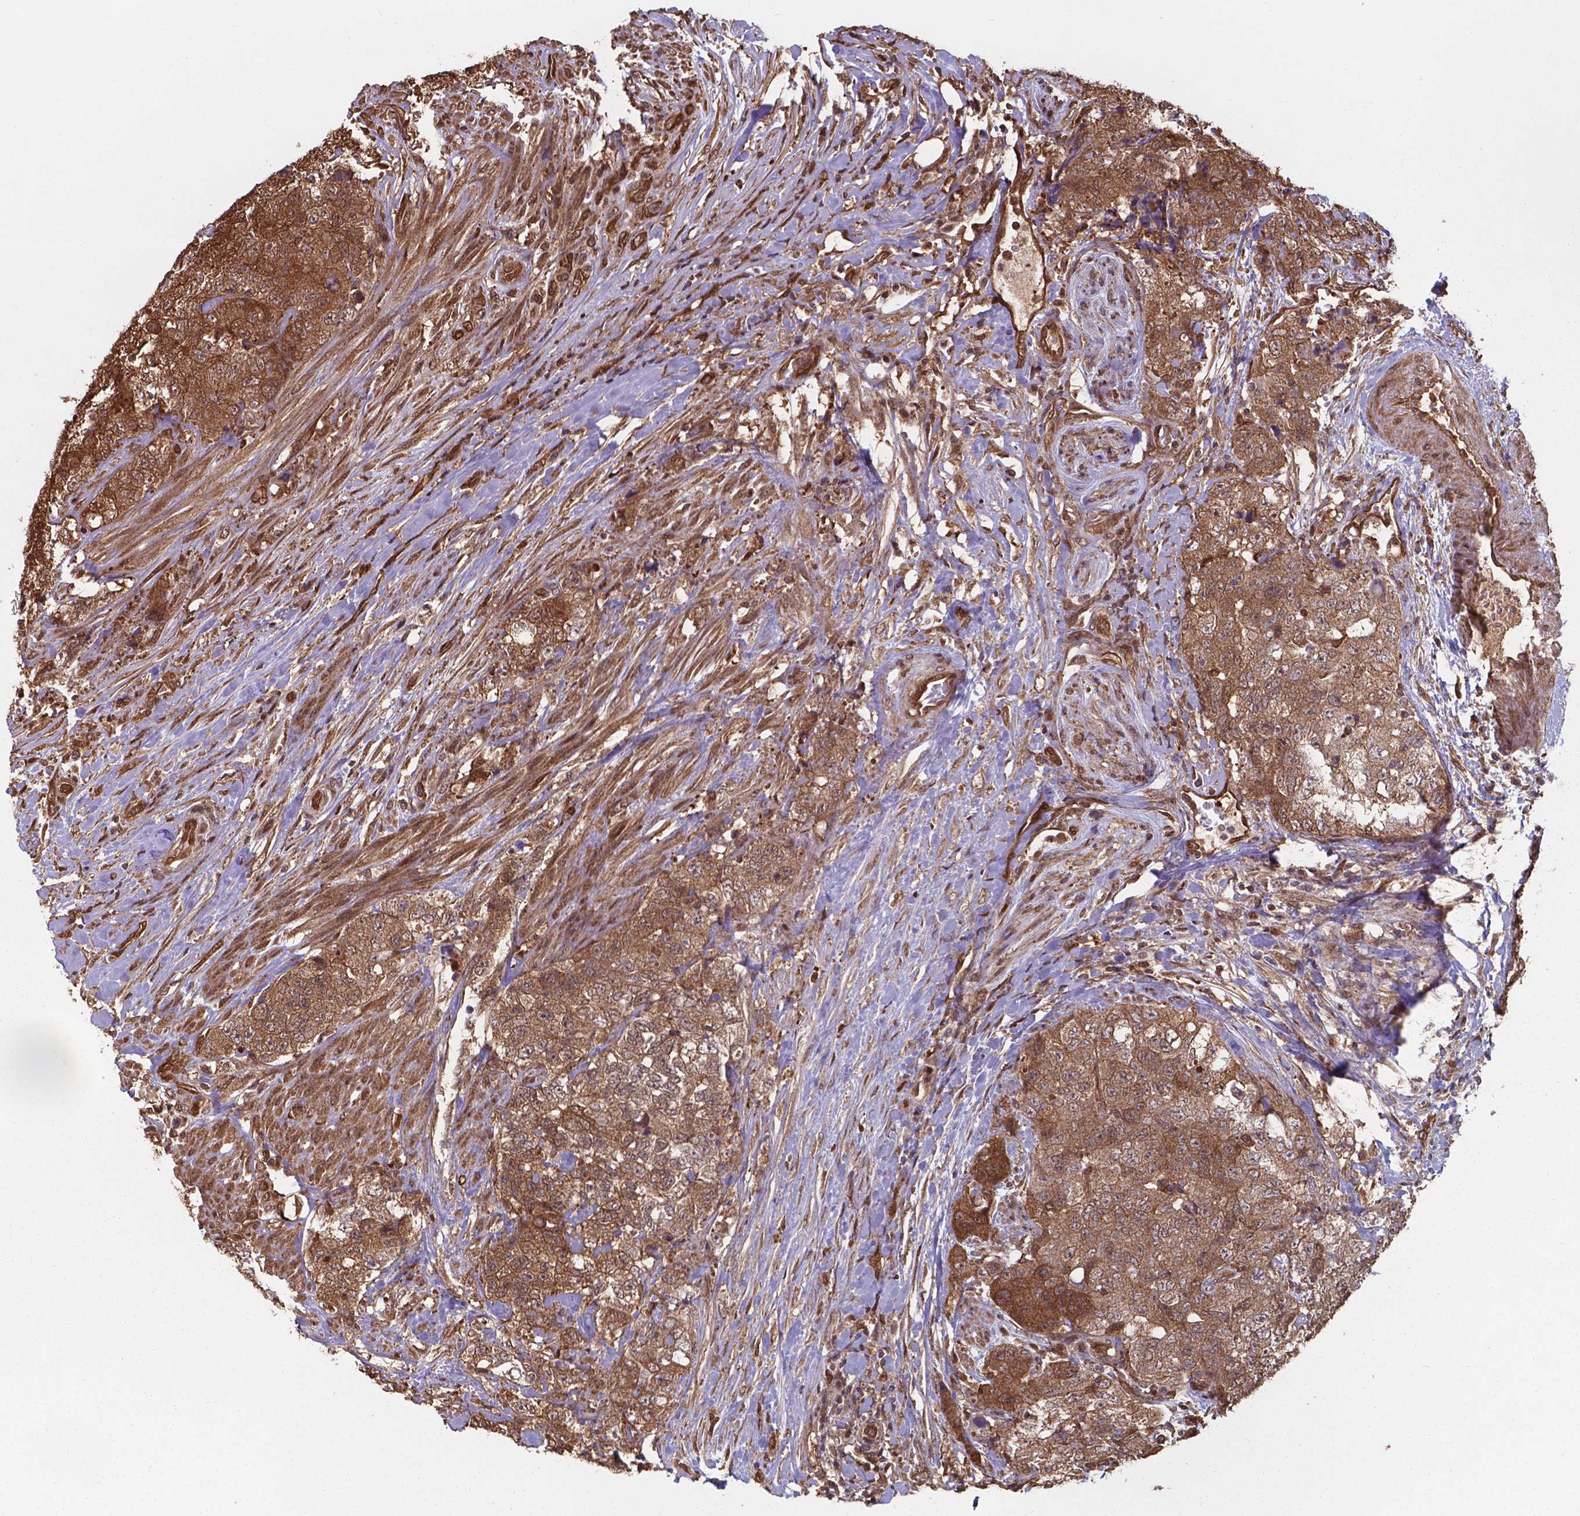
{"staining": {"intensity": "moderate", "quantity": ">75%", "location": "cytoplasmic/membranous,nuclear"}, "tissue": "urothelial cancer", "cell_type": "Tumor cells", "image_type": "cancer", "snomed": [{"axis": "morphology", "description": "Urothelial carcinoma, High grade"}, {"axis": "topography", "description": "Urinary bladder"}], "caption": "This micrograph exhibits IHC staining of urothelial carcinoma (high-grade), with medium moderate cytoplasmic/membranous and nuclear expression in about >75% of tumor cells.", "gene": "CHP2", "patient": {"sex": "female", "age": 78}}